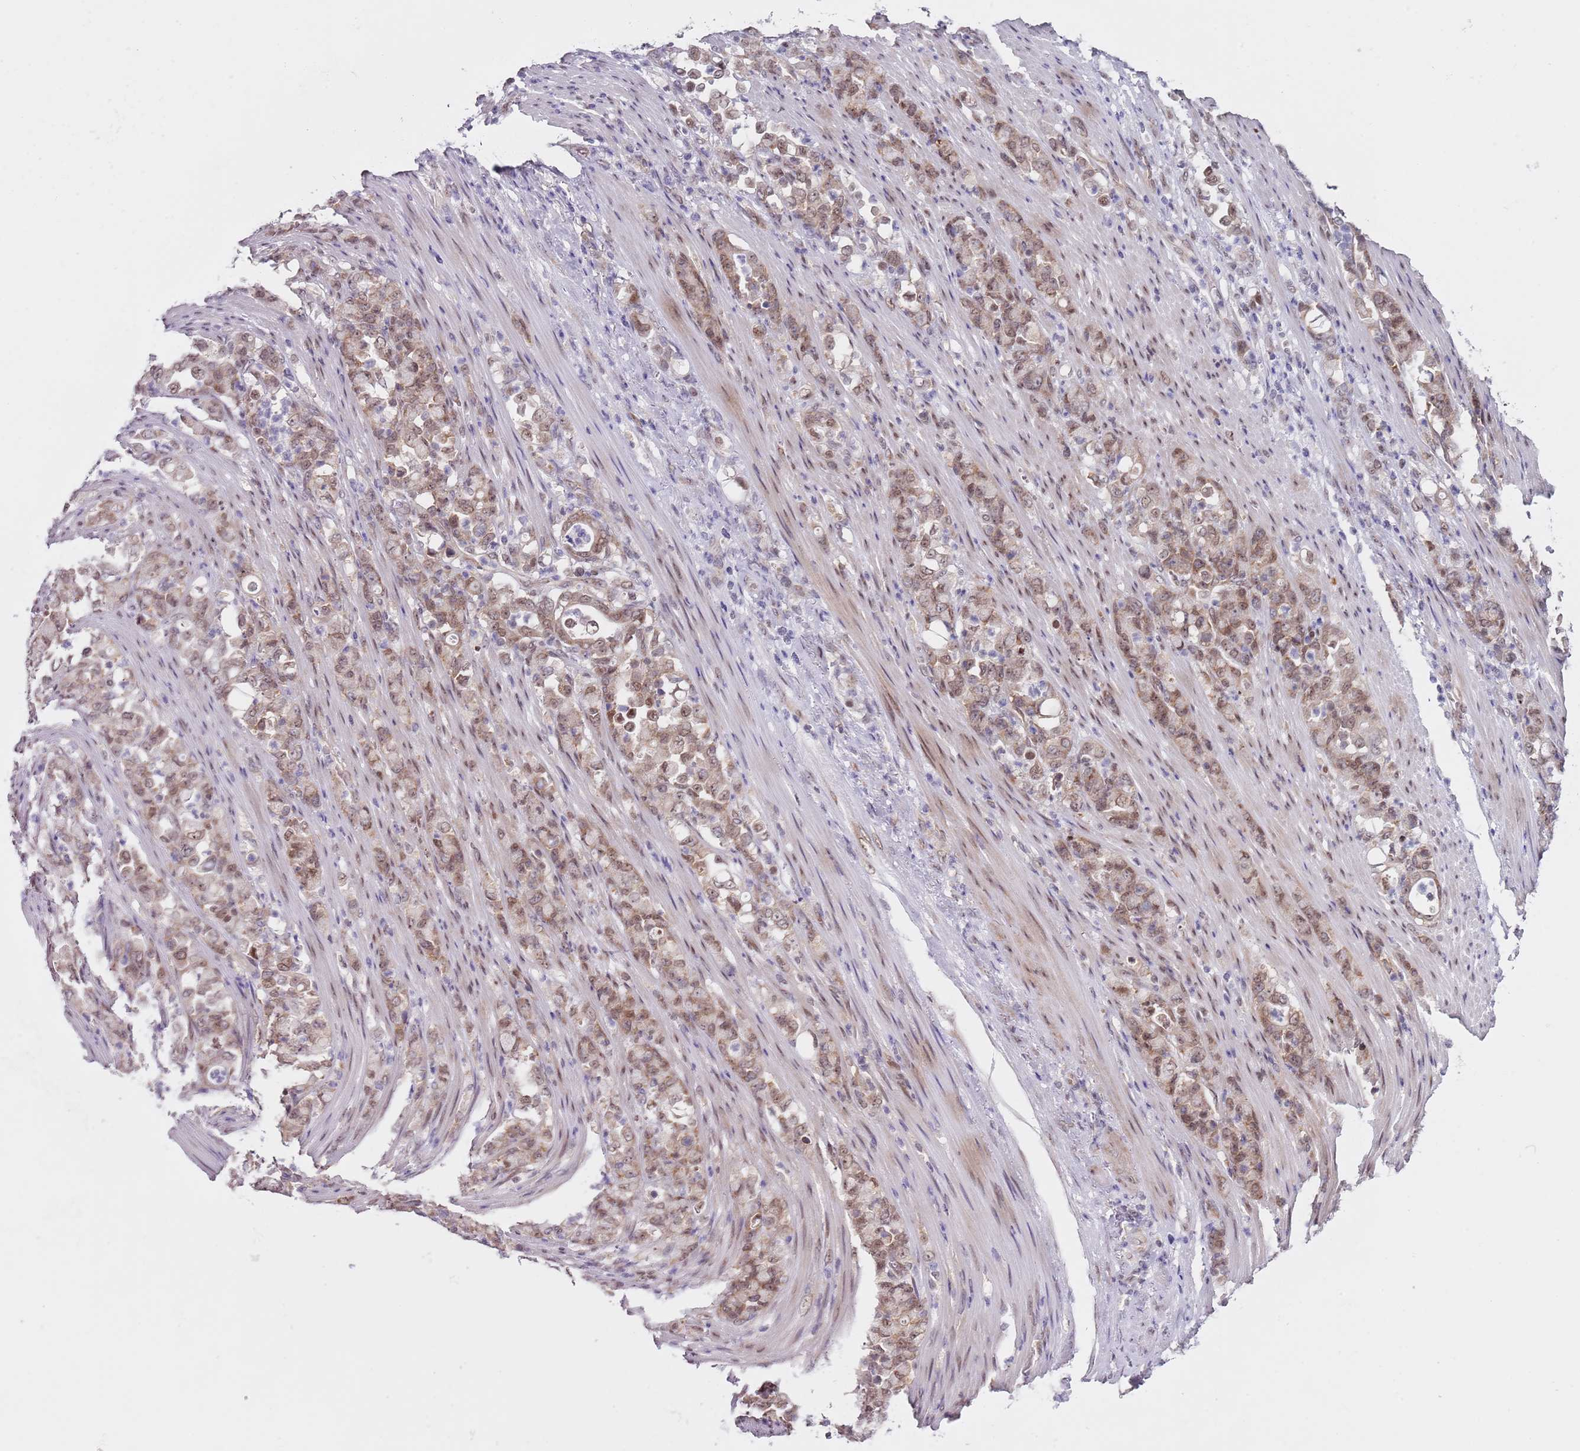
{"staining": {"intensity": "weak", "quantity": ">75%", "location": "nuclear"}, "tissue": "stomach cancer", "cell_type": "Tumor cells", "image_type": "cancer", "snomed": [{"axis": "morphology", "description": "Normal tissue, NOS"}, {"axis": "morphology", "description": "Adenocarcinoma, NOS"}, {"axis": "topography", "description": "Stomach"}], "caption": "A low amount of weak nuclear expression is seen in about >75% of tumor cells in stomach adenocarcinoma tissue.", "gene": "SLC25A32", "patient": {"sex": "female", "age": 79}}